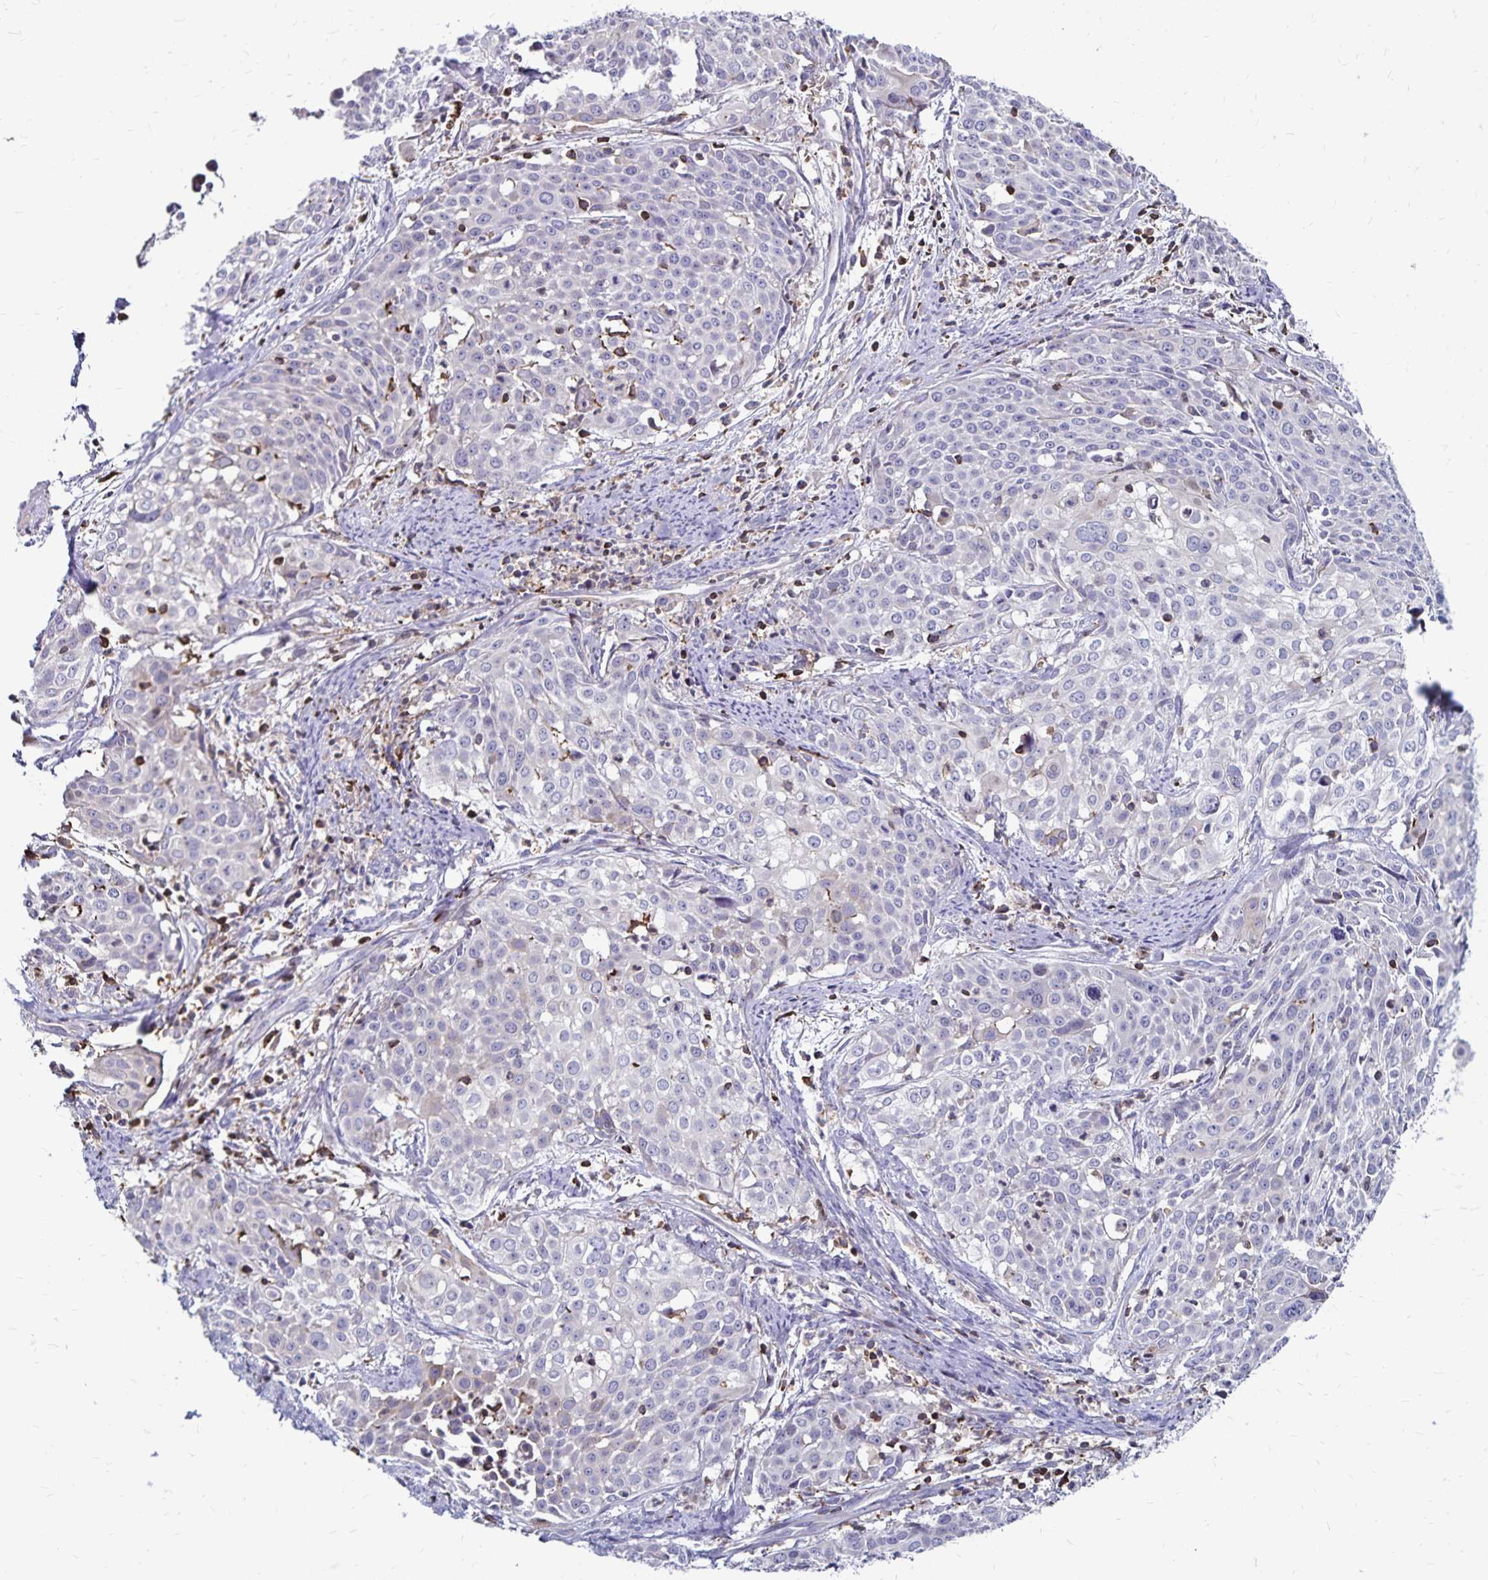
{"staining": {"intensity": "negative", "quantity": "none", "location": "none"}, "tissue": "cervical cancer", "cell_type": "Tumor cells", "image_type": "cancer", "snomed": [{"axis": "morphology", "description": "Squamous cell carcinoma, NOS"}, {"axis": "topography", "description": "Cervix"}], "caption": "IHC of squamous cell carcinoma (cervical) shows no expression in tumor cells.", "gene": "NAGPA", "patient": {"sex": "female", "age": 39}}